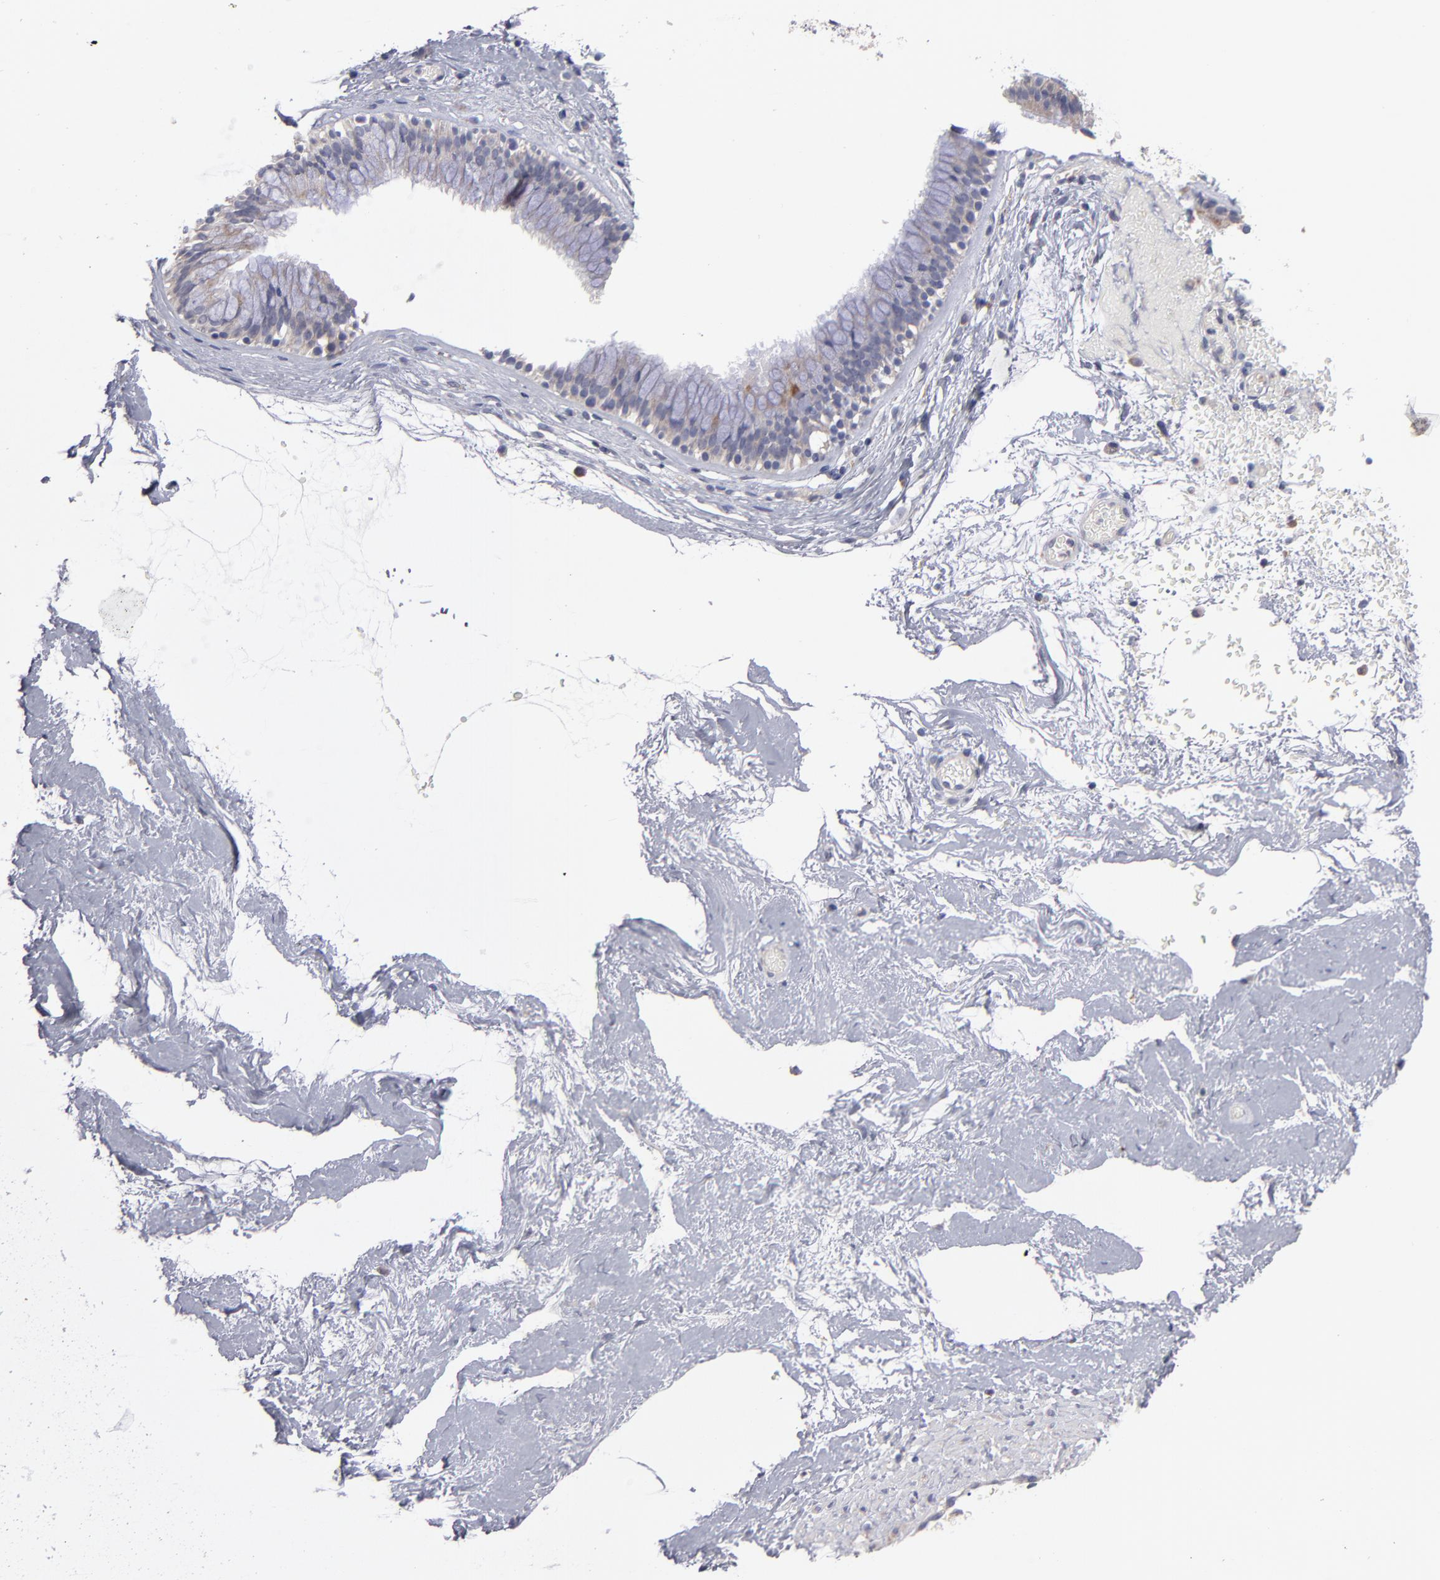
{"staining": {"intensity": "weak", "quantity": ">75%", "location": "cytoplasmic/membranous"}, "tissue": "nasopharynx", "cell_type": "Respiratory epithelial cells", "image_type": "normal", "snomed": [{"axis": "morphology", "description": "Normal tissue, NOS"}, {"axis": "morphology", "description": "Inflammation, NOS"}, {"axis": "topography", "description": "Nasopharynx"}], "caption": "Immunohistochemical staining of normal nasopharynx displays low levels of weak cytoplasmic/membranous positivity in about >75% of respiratory epithelial cells. (Stains: DAB in brown, nuclei in blue, Microscopy: brightfield microscopy at high magnification).", "gene": "HCCS", "patient": {"sex": "male", "age": 48}}